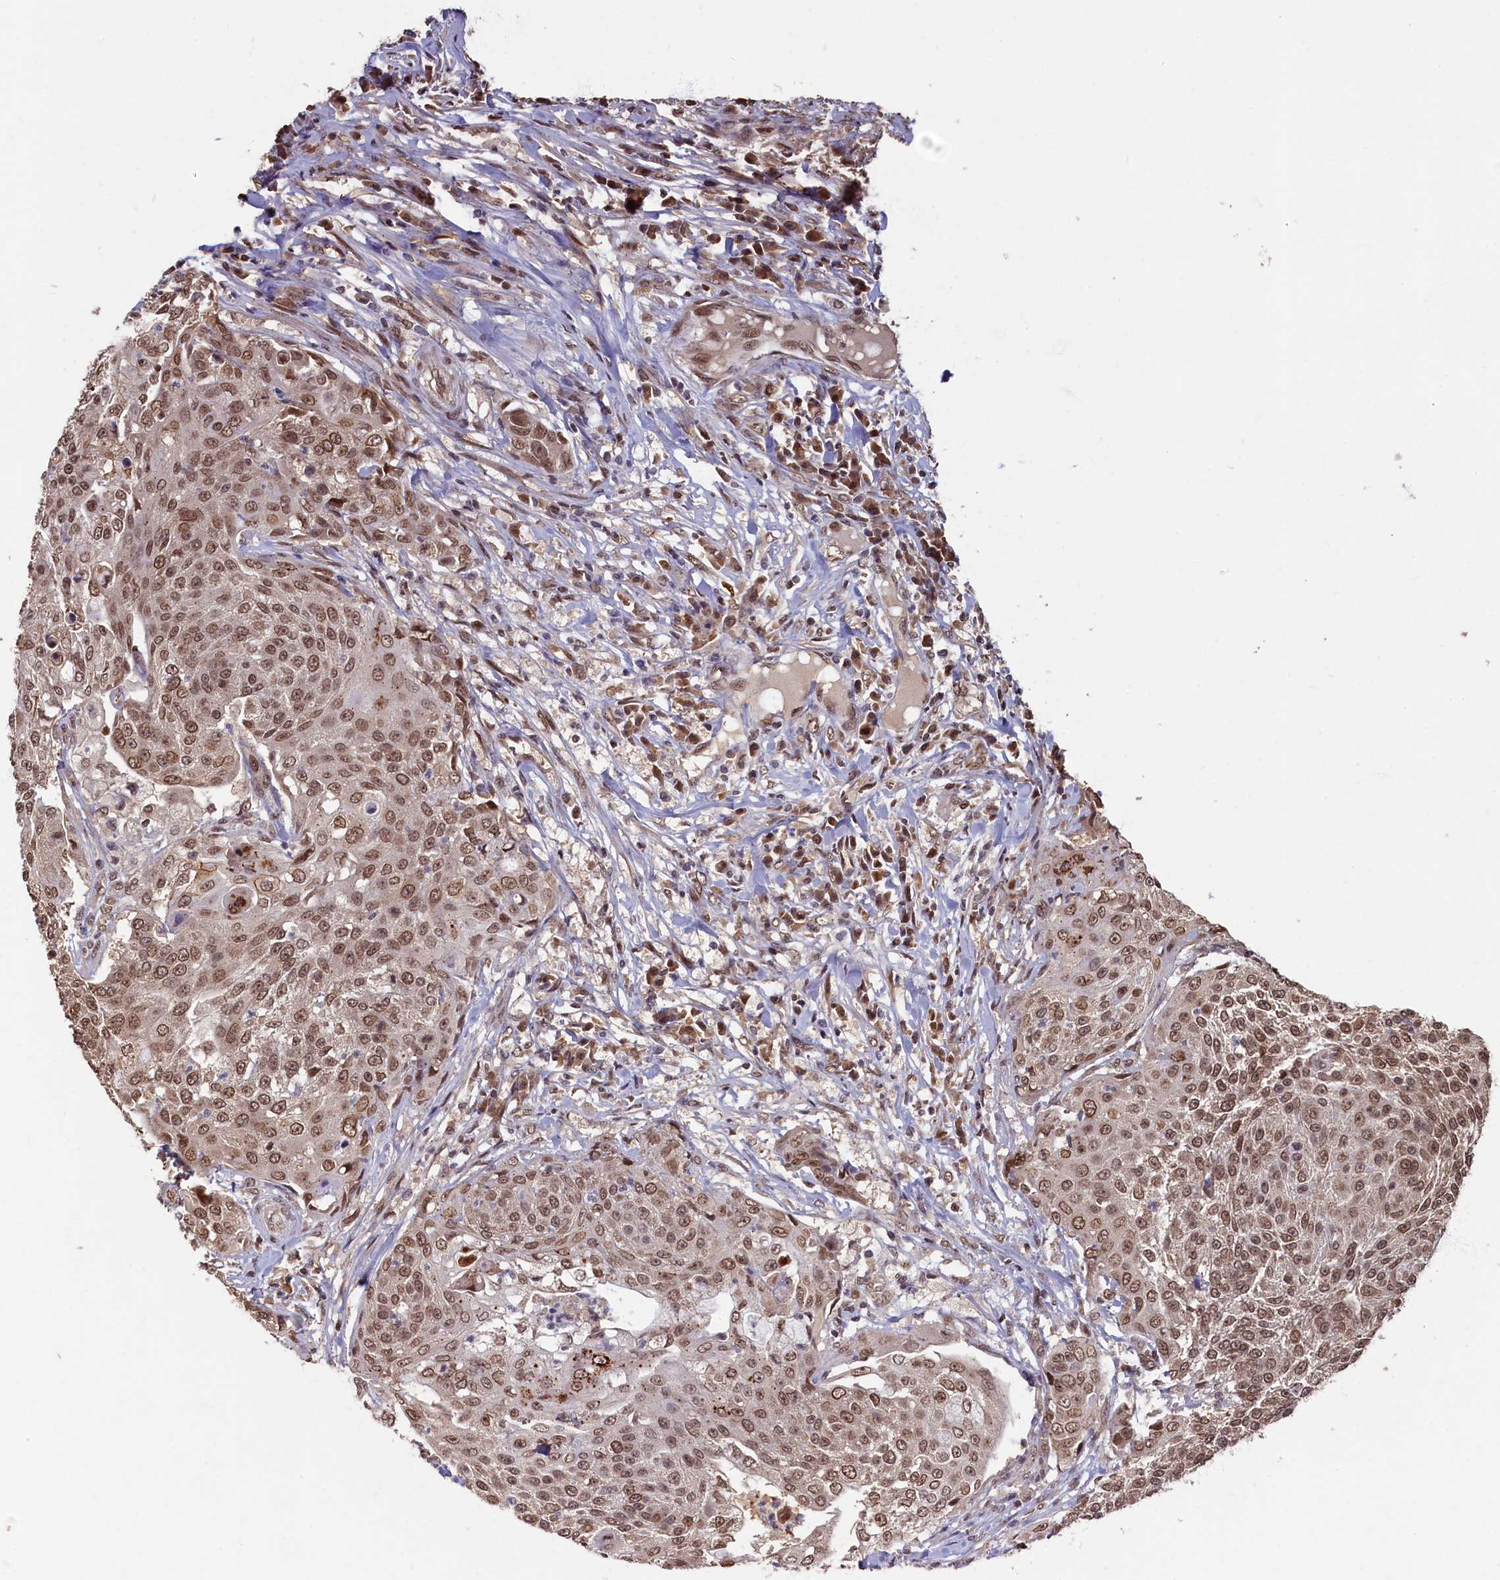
{"staining": {"intensity": "moderate", "quantity": ">75%", "location": "nuclear"}, "tissue": "urothelial cancer", "cell_type": "Tumor cells", "image_type": "cancer", "snomed": [{"axis": "morphology", "description": "Urothelial carcinoma, High grade"}, {"axis": "topography", "description": "Urinary bladder"}], "caption": "Moderate nuclear staining for a protein is seen in about >75% of tumor cells of high-grade urothelial carcinoma using immunohistochemistry (IHC).", "gene": "CKAP2L", "patient": {"sex": "female", "age": 63}}